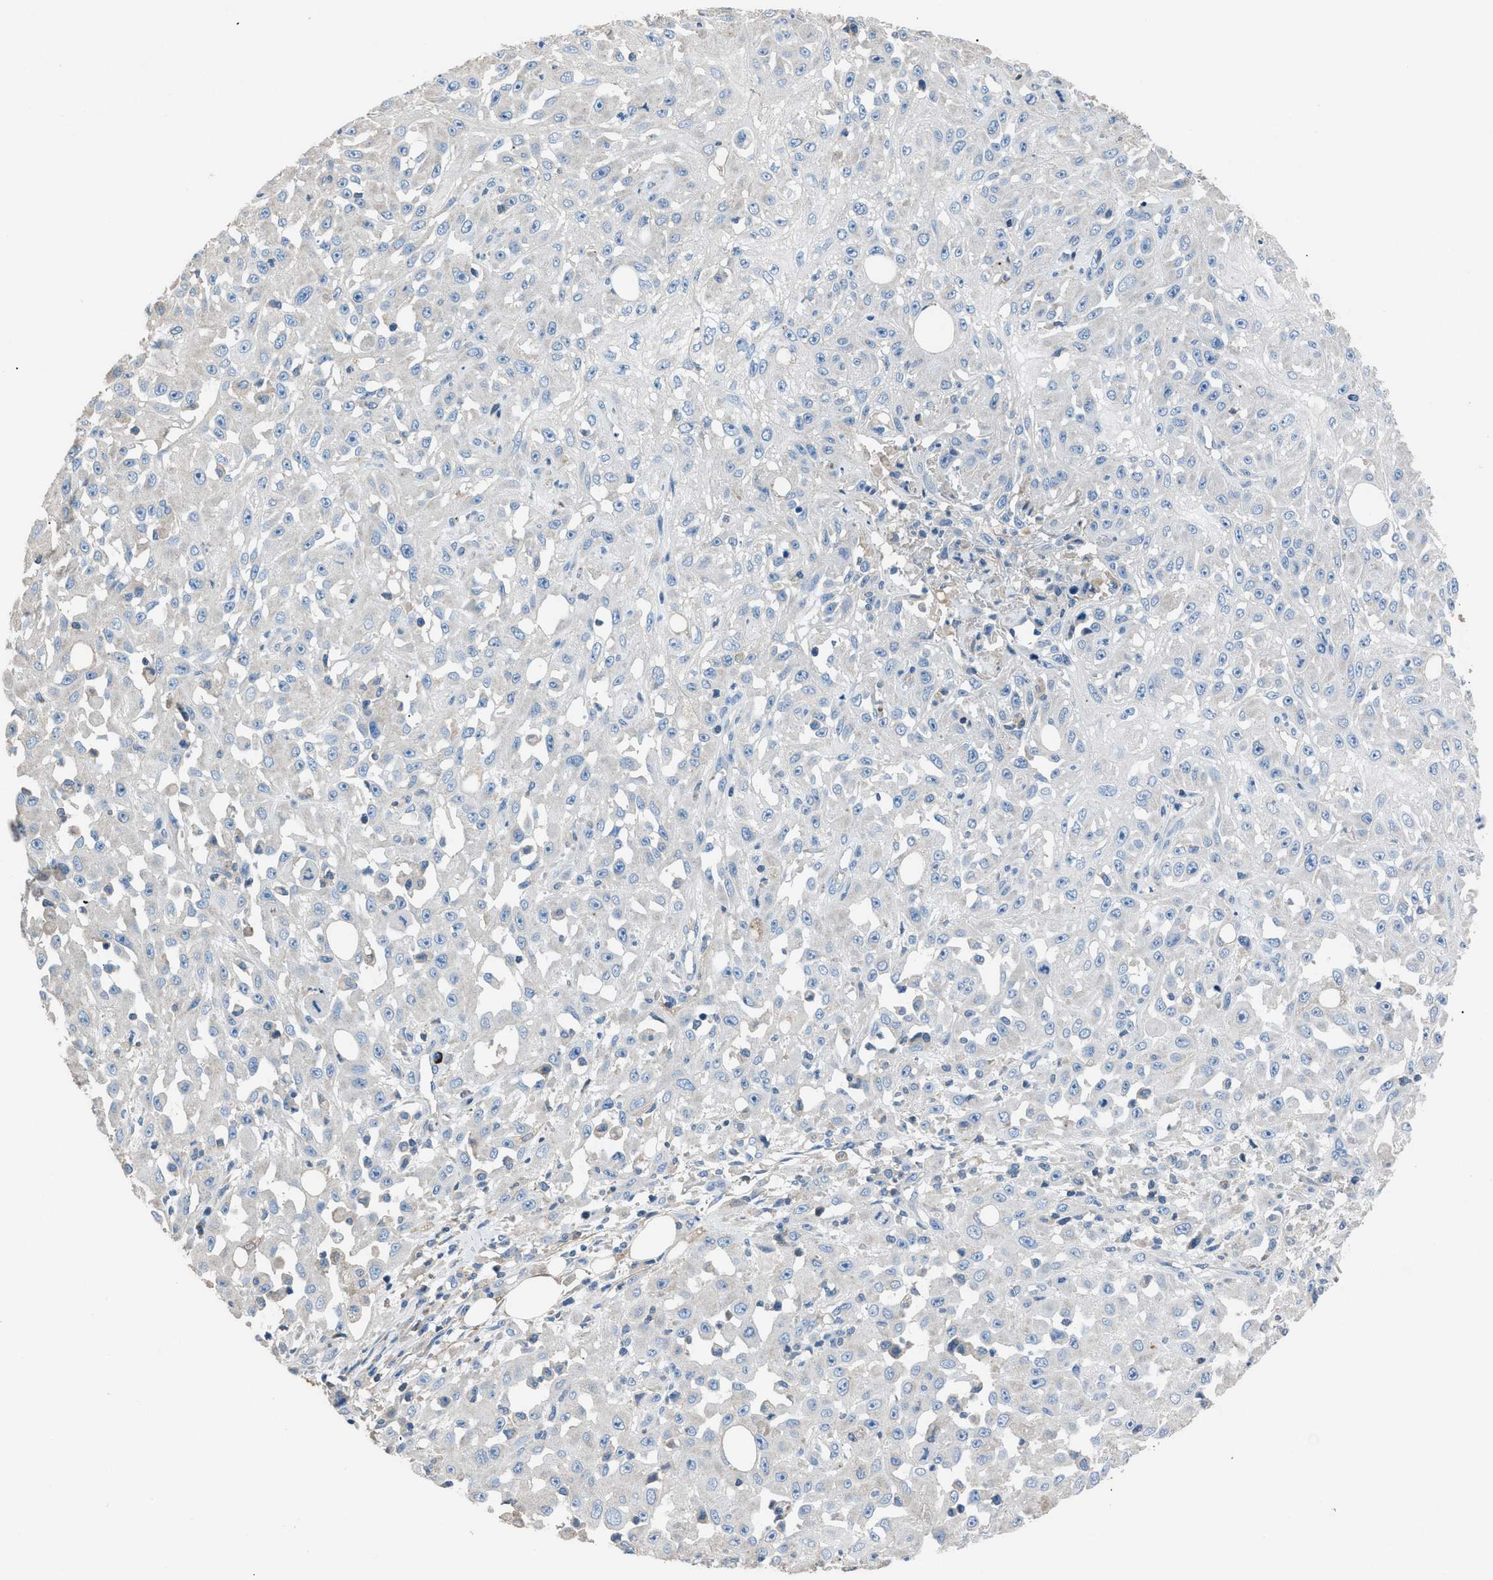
{"staining": {"intensity": "negative", "quantity": "none", "location": "none"}, "tissue": "skin cancer", "cell_type": "Tumor cells", "image_type": "cancer", "snomed": [{"axis": "morphology", "description": "Squamous cell carcinoma, NOS"}, {"axis": "morphology", "description": "Squamous cell carcinoma, metastatic, NOS"}, {"axis": "topography", "description": "Skin"}, {"axis": "topography", "description": "Lymph node"}], "caption": "Immunohistochemistry (IHC) of human skin cancer (metastatic squamous cell carcinoma) exhibits no expression in tumor cells.", "gene": "SGCZ", "patient": {"sex": "male", "age": 75}}